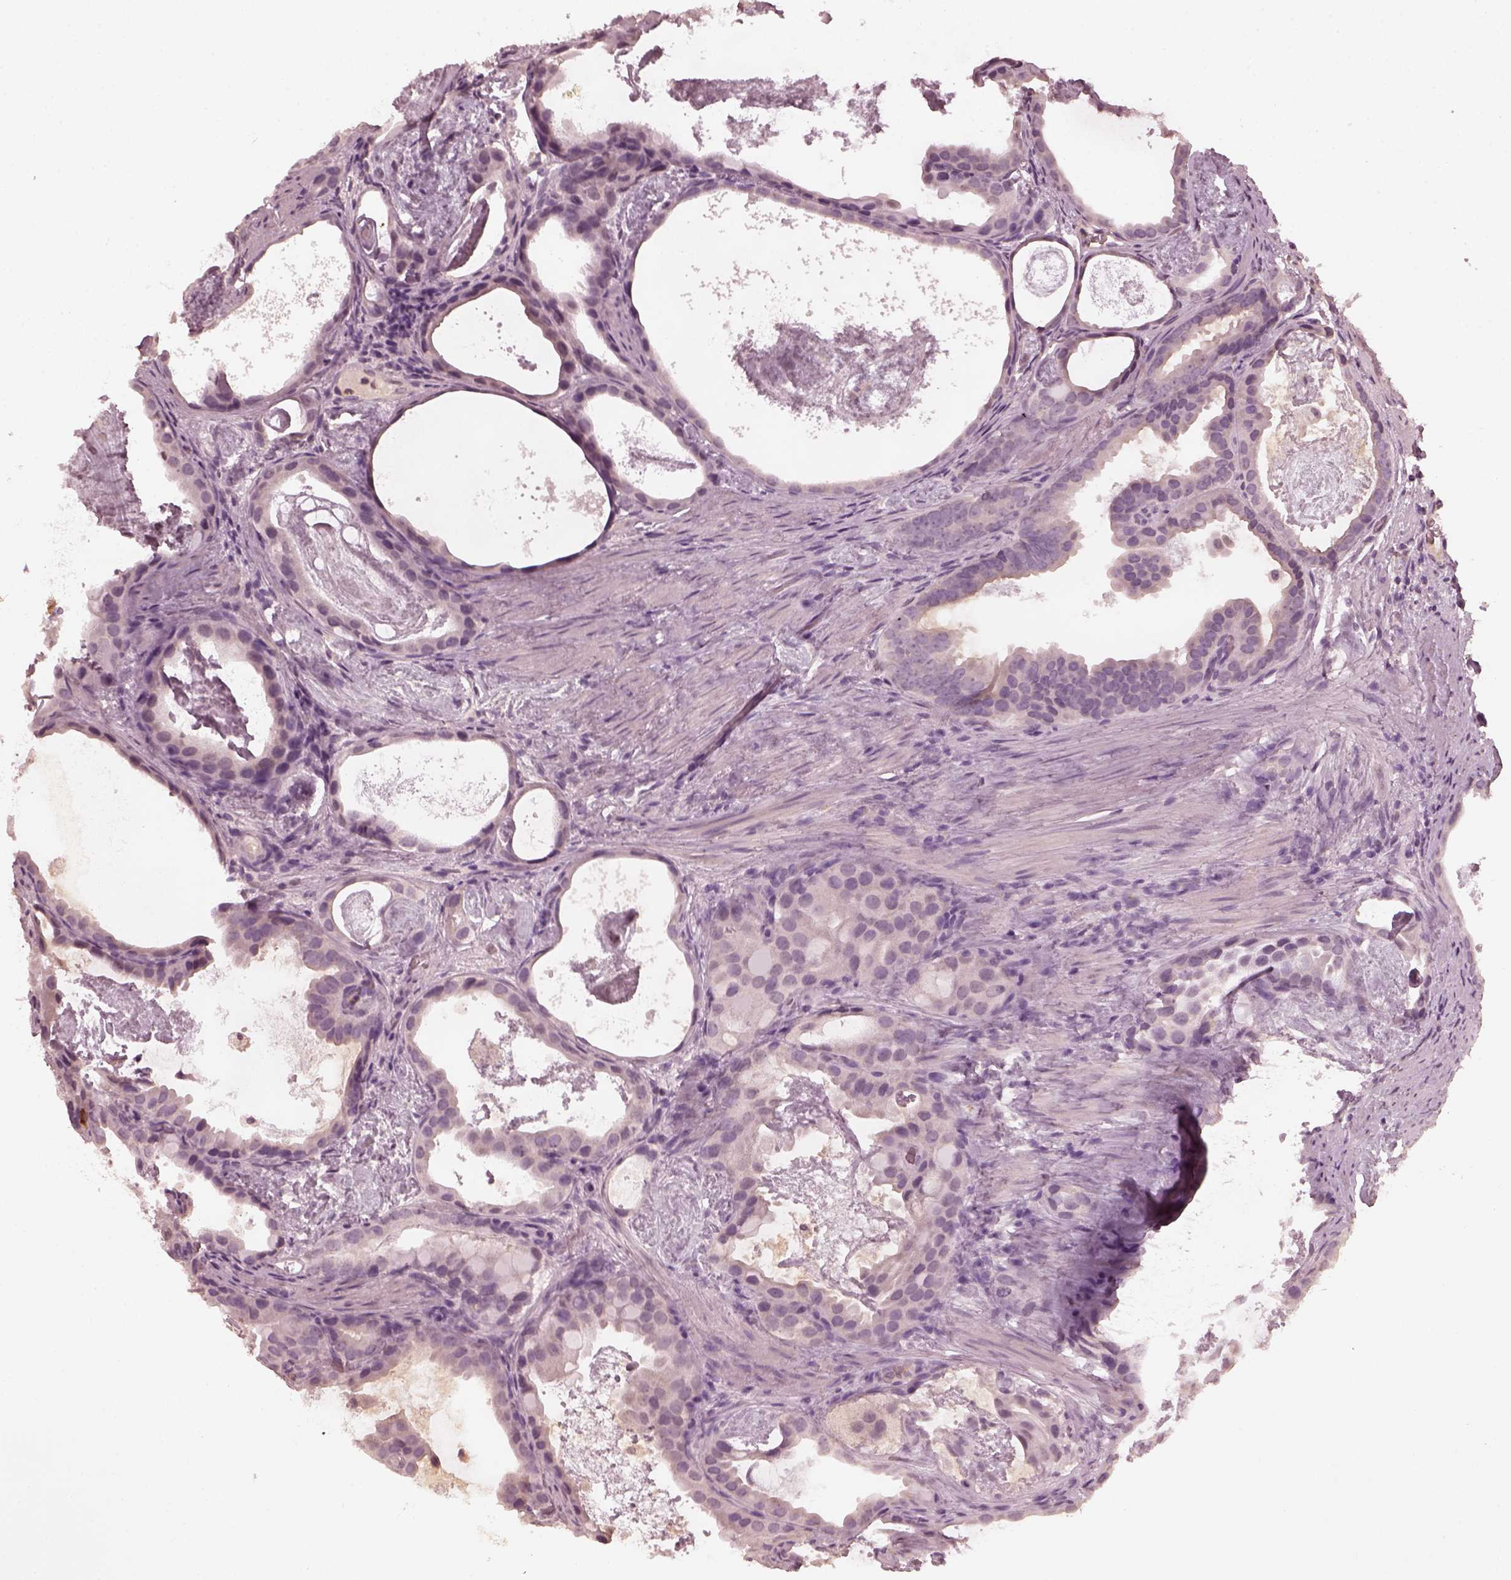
{"staining": {"intensity": "negative", "quantity": "none", "location": "none"}, "tissue": "prostate cancer", "cell_type": "Tumor cells", "image_type": "cancer", "snomed": [{"axis": "morphology", "description": "Adenocarcinoma, Low grade"}, {"axis": "topography", "description": "Prostate and seminal vesicle, NOS"}], "caption": "Human prostate low-grade adenocarcinoma stained for a protein using IHC exhibits no expression in tumor cells.", "gene": "KRT79", "patient": {"sex": "male", "age": 71}}